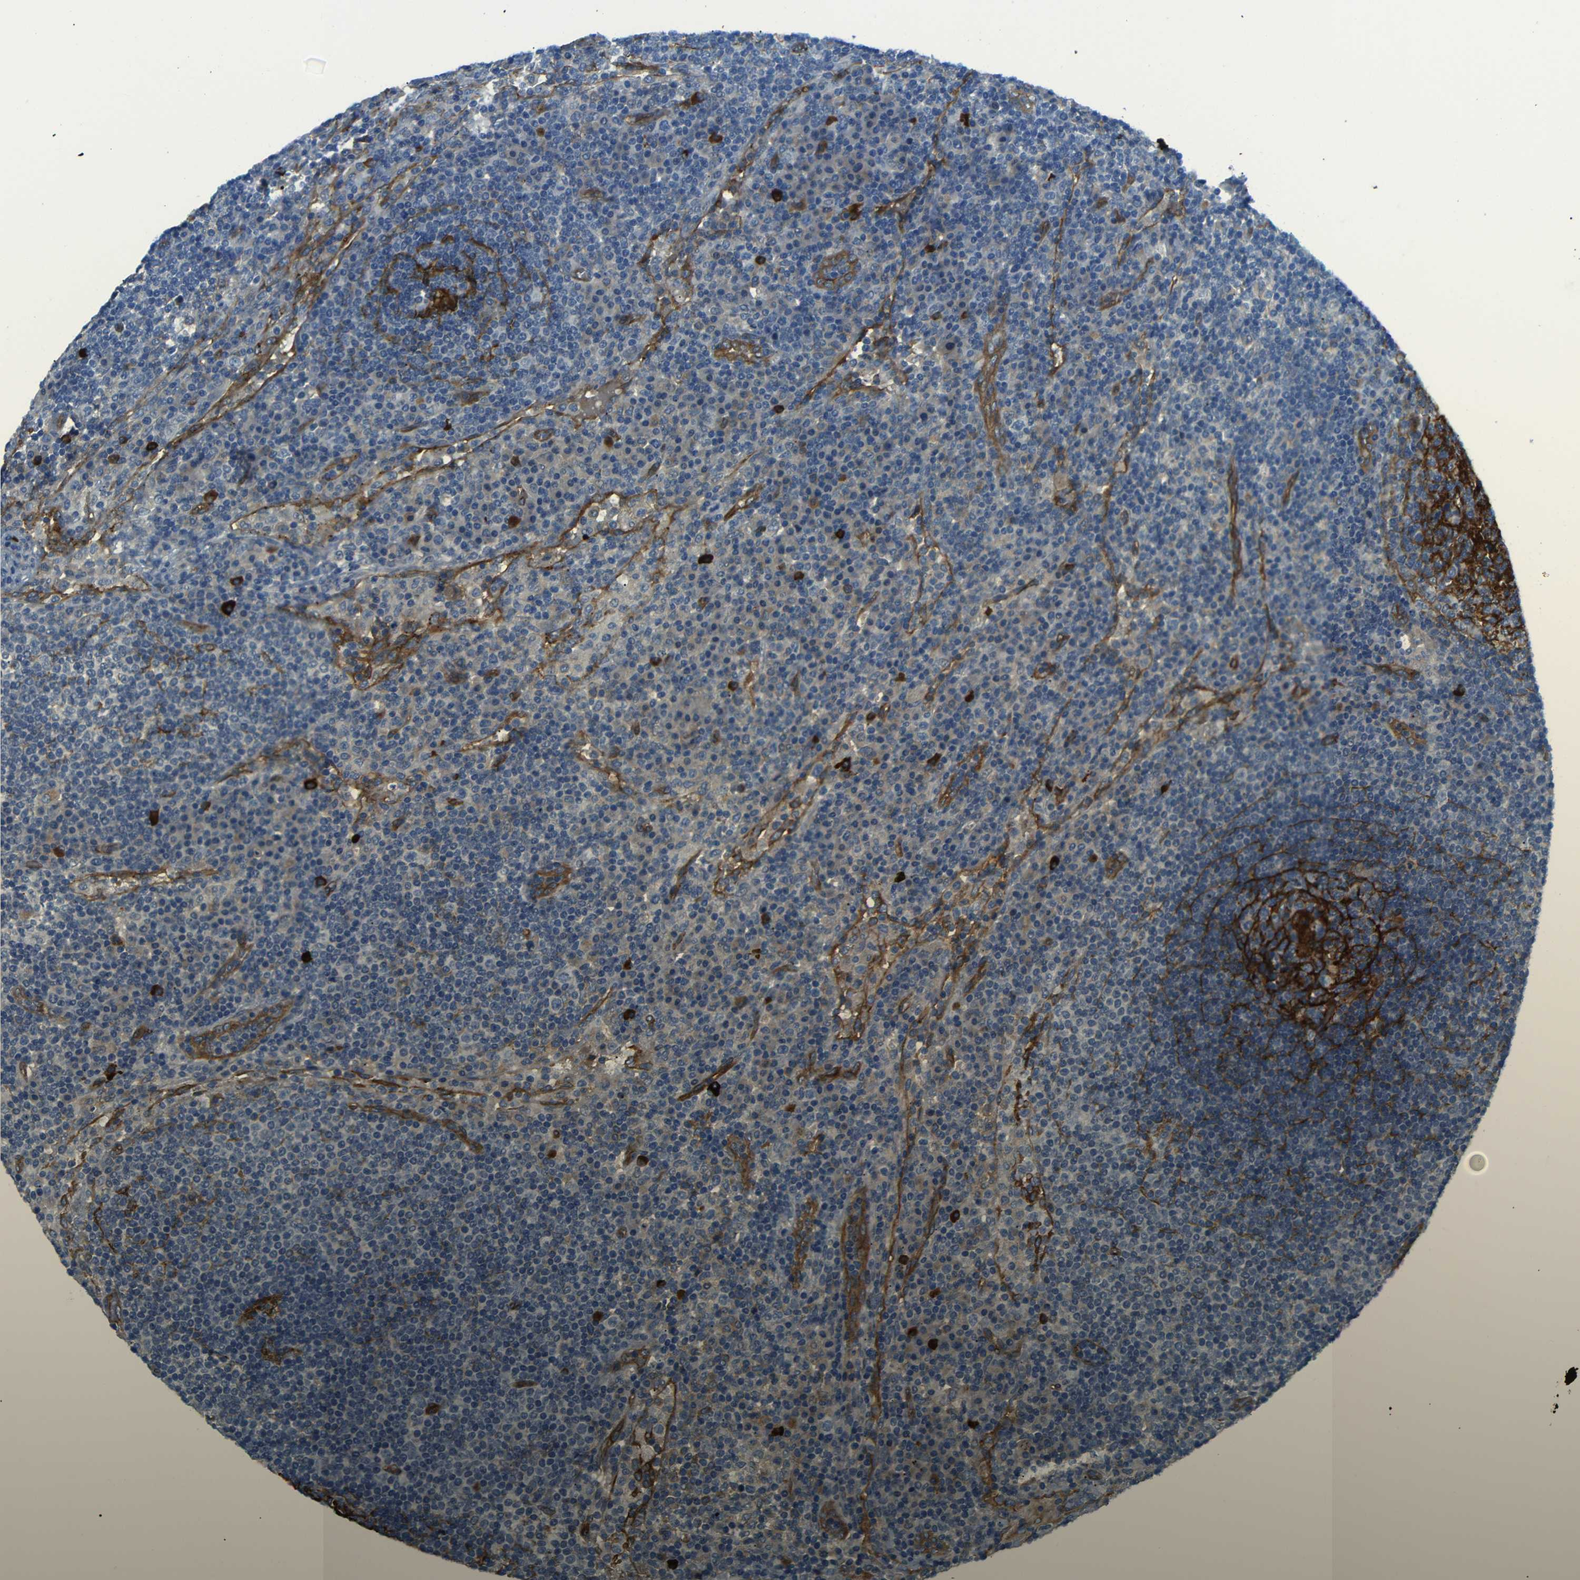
{"staining": {"intensity": "negative", "quantity": "none", "location": "none"}, "tissue": "lymph node", "cell_type": "Germinal center cells", "image_type": "normal", "snomed": [{"axis": "morphology", "description": "Normal tissue, NOS"}, {"axis": "topography", "description": "Lymph node"}], "caption": "DAB immunohistochemical staining of normal lymph node exhibits no significant expression in germinal center cells. (Brightfield microscopy of DAB immunohistochemistry (IHC) at high magnification).", "gene": "MYO1B", "patient": {"sex": "female", "age": 53}}